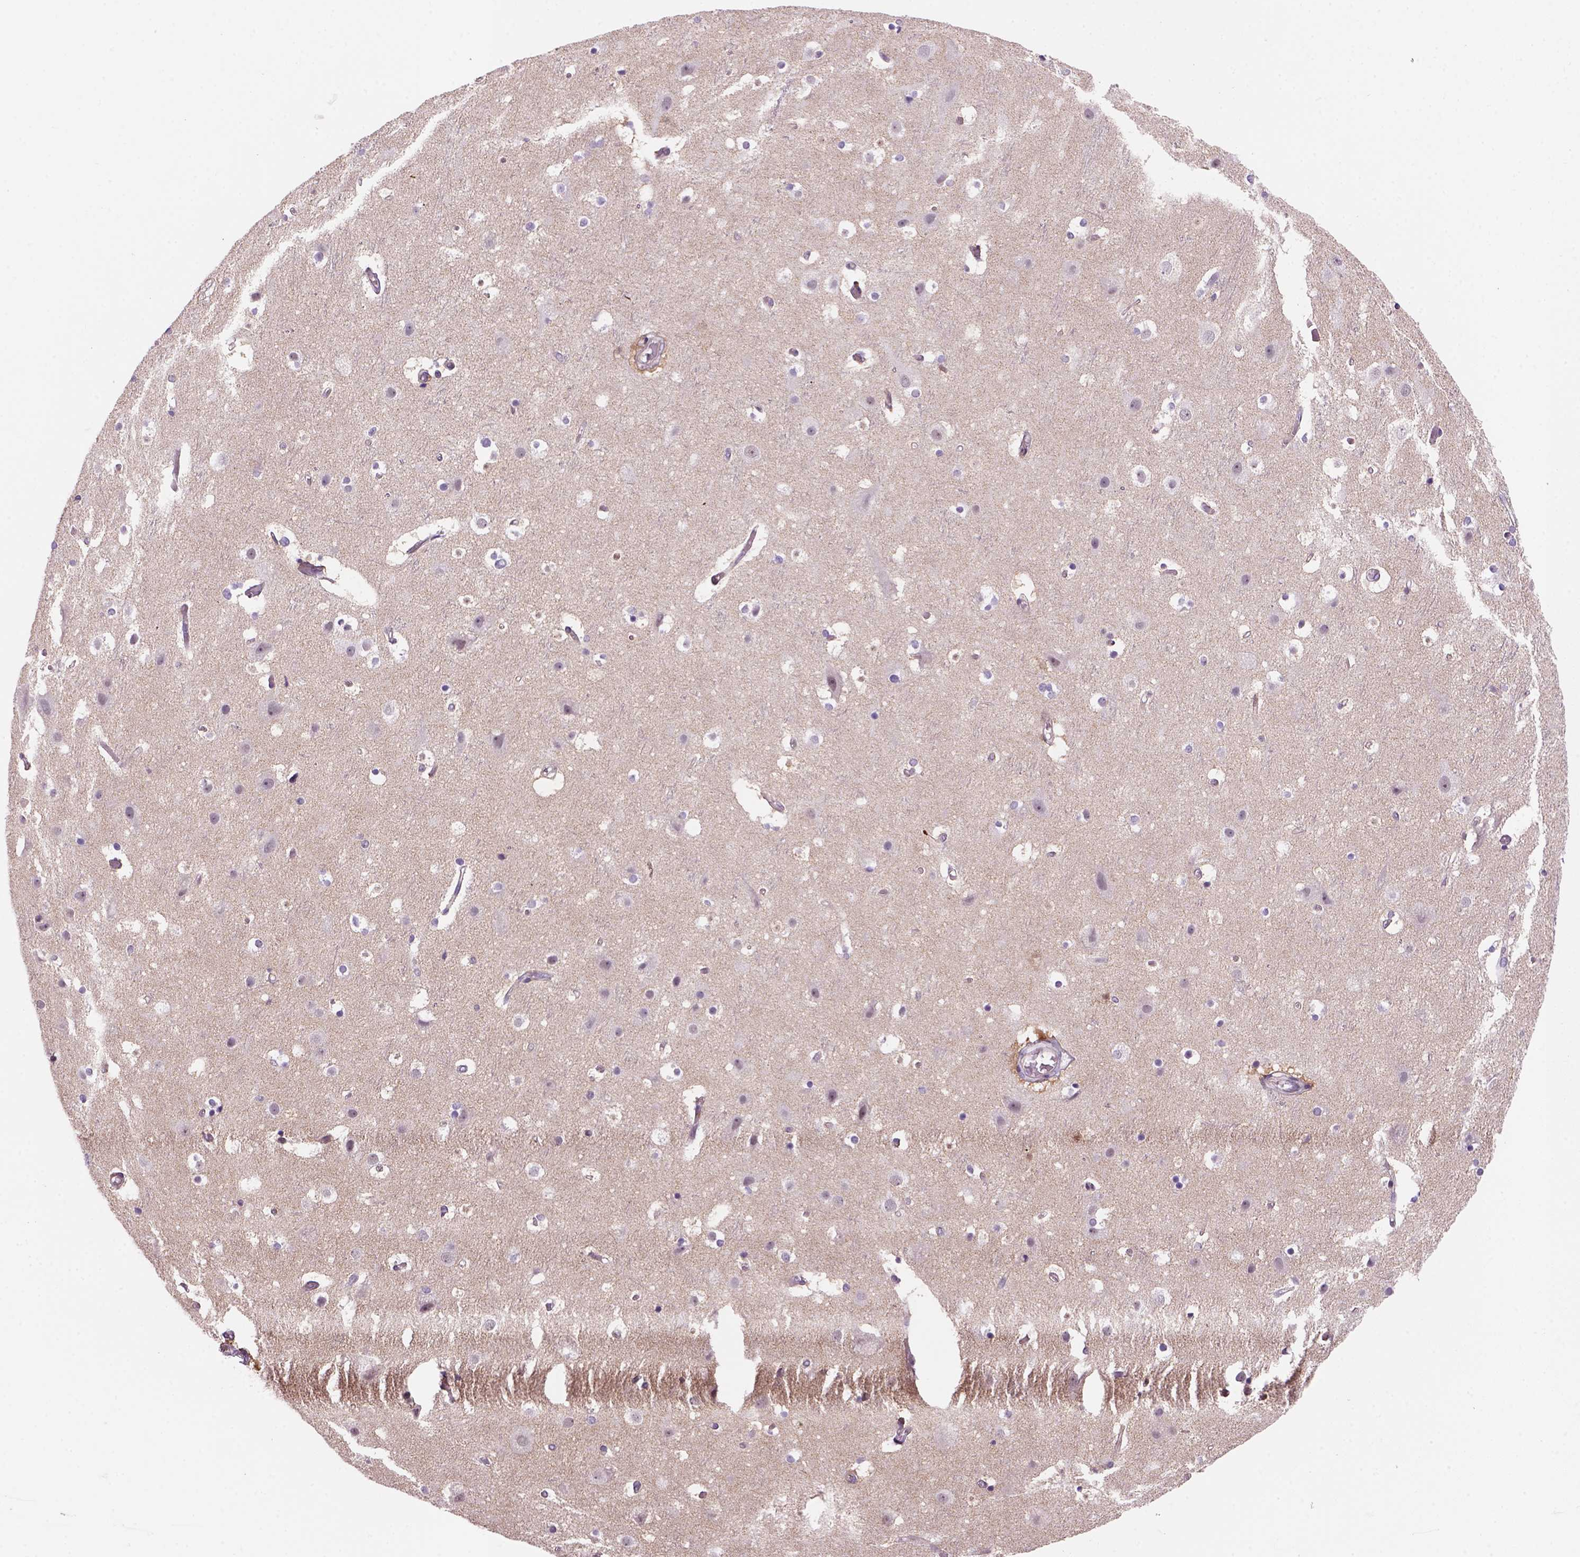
{"staining": {"intensity": "moderate", "quantity": ">75%", "location": "cytoplasmic/membranous"}, "tissue": "cerebral cortex", "cell_type": "Endothelial cells", "image_type": "normal", "snomed": [{"axis": "morphology", "description": "Normal tissue, NOS"}, {"axis": "topography", "description": "Cerebral cortex"}], "caption": "DAB immunohistochemical staining of benign cerebral cortex displays moderate cytoplasmic/membranous protein expression in about >75% of endothelial cells. The staining is performed using DAB (3,3'-diaminobenzidine) brown chromogen to label protein expression. The nuclei are counter-stained blue using hematoxylin.", "gene": "VSTM5", "patient": {"sex": "female", "age": 52}}